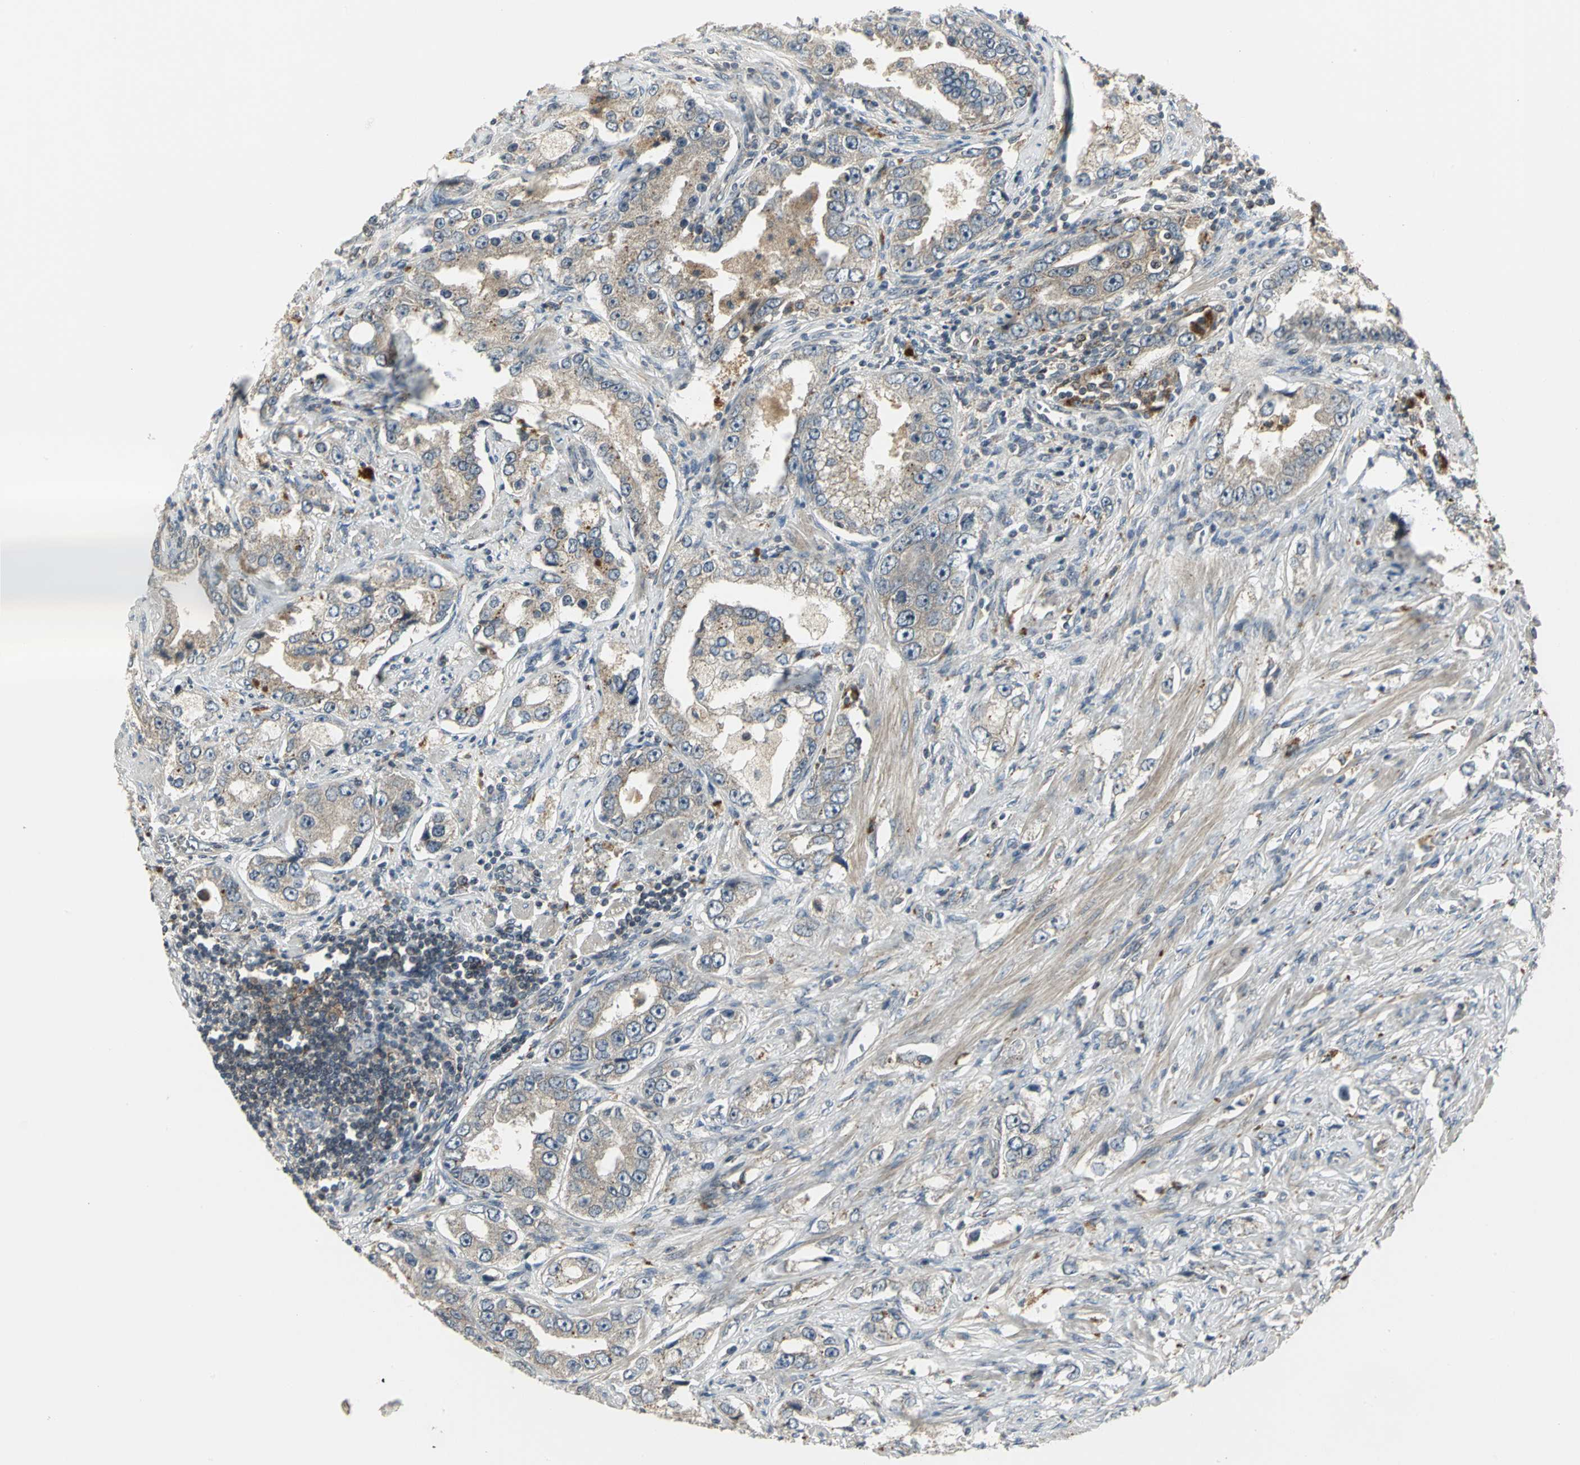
{"staining": {"intensity": "weak", "quantity": ">75%", "location": "cytoplasmic/membranous"}, "tissue": "prostate cancer", "cell_type": "Tumor cells", "image_type": "cancer", "snomed": [{"axis": "morphology", "description": "Adenocarcinoma, High grade"}, {"axis": "topography", "description": "Prostate"}], "caption": "Tumor cells exhibit weak cytoplasmic/membranous expression in approximately >75% of cells in prostate cancer (adenocarcinoma (high-grade)). (brown staining indicates protein expression, while blue staining denotes nuclei).", "gene": "MAPK8IP3", "patient": {"sex": "male", "age": 63}}